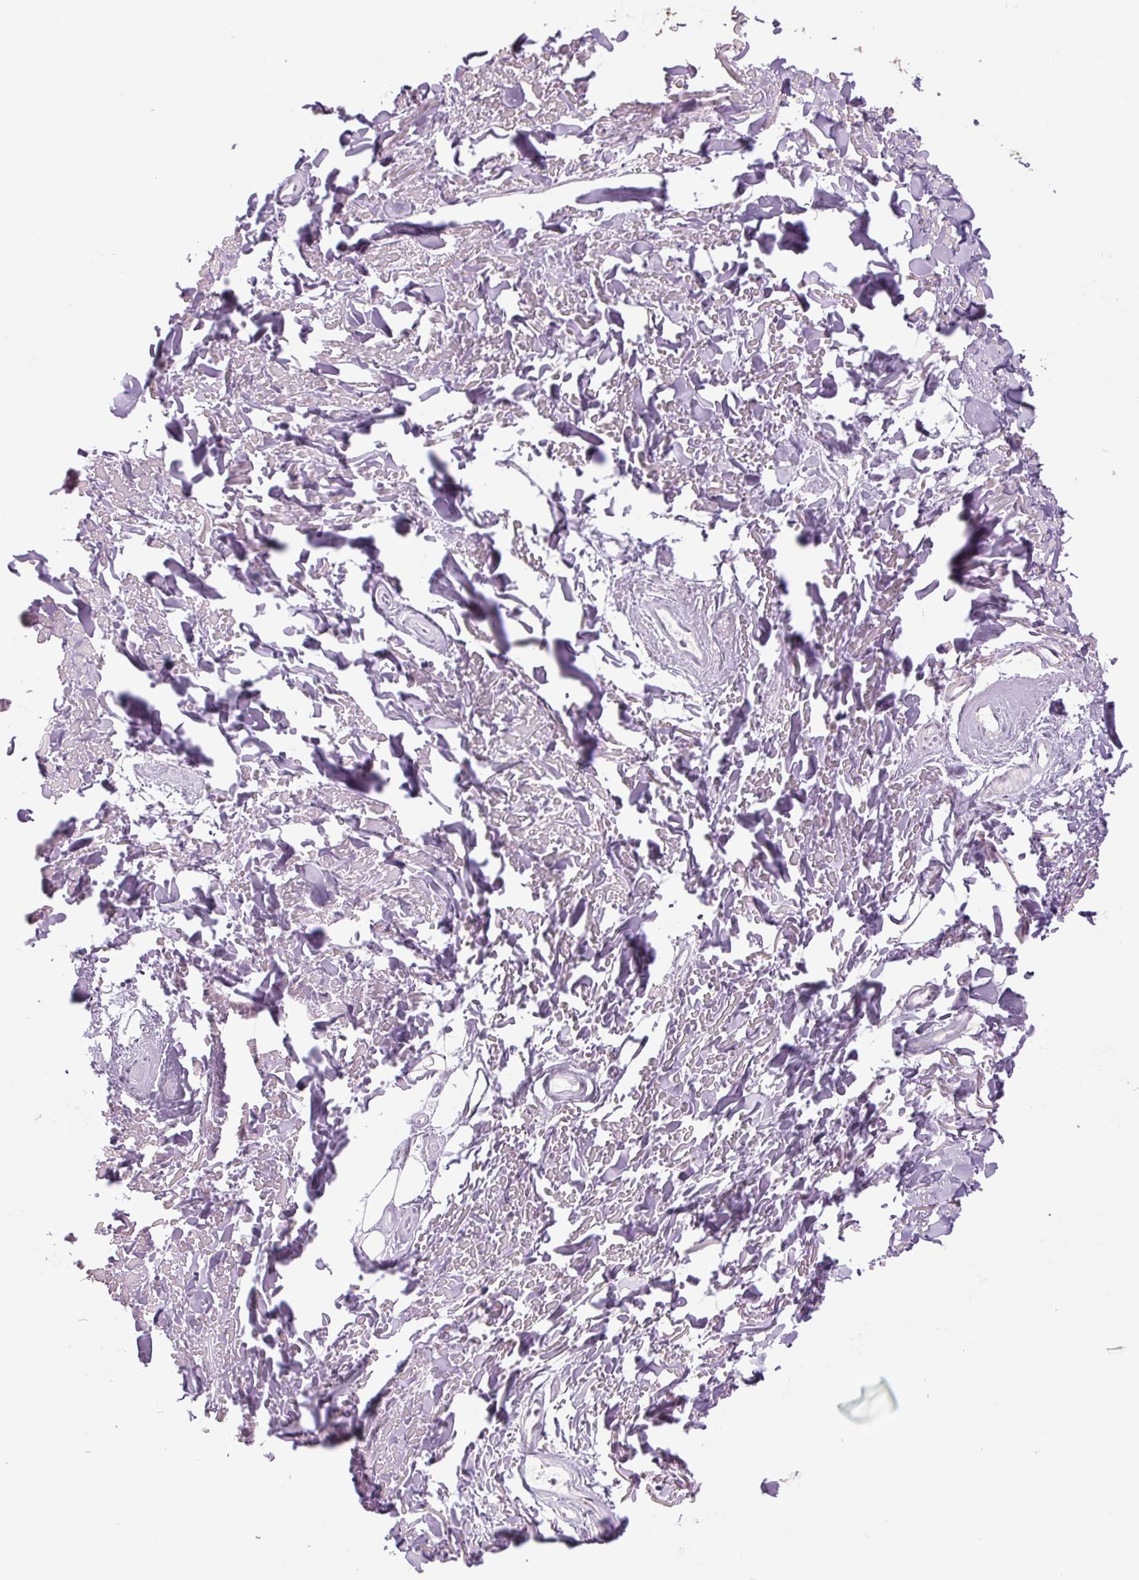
{"staining": {"intensity": "moderate", "quantity": "<25%", "location": "cytoplasmic/membranous"}, "tissue": "adipose tissue", "cell_type": "Adipocytes", "image_type": "normal", "snomed": [{"axis": "morphology", "description": "Normal tissue, NOS"}, {"axis": "topography", "description": "Cartilage tissue"}], "caption": "High-magnification brightfield microscopy of benign adipose tissue stained with DAB (3,3'-diaminobenzidine) (brown) and counterstained with hematoxylin (blue). adipocytes exhibit moderate cytoplasmic/membranous expression is appreciated in about<25% of cells. (DAB IHC with brightfield microscopy, high magnification).", "gene": "TMEM160", "patient": {"sex": "male", "age": 57}}